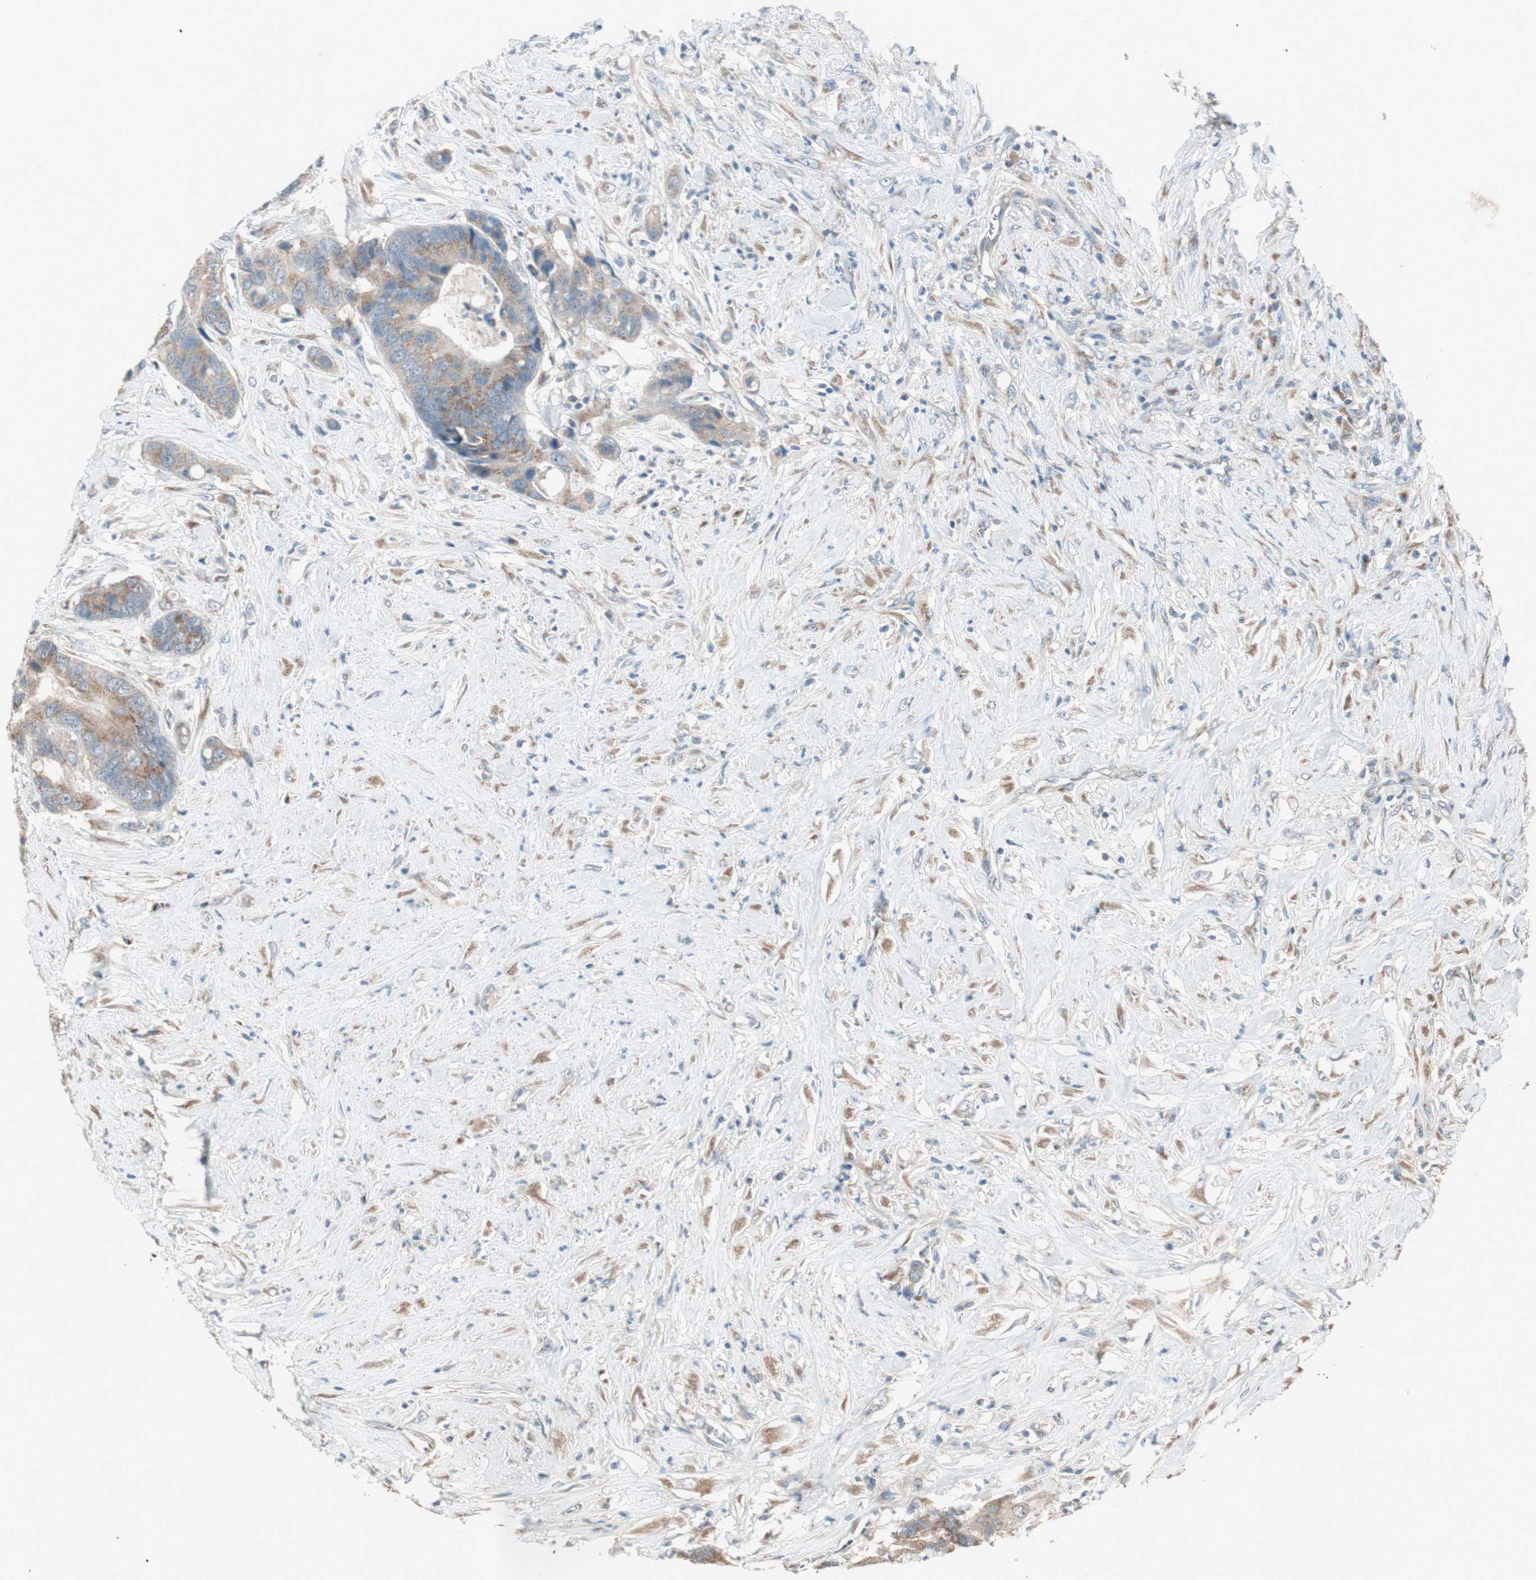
{"staining": {"intensity": "moderate", "quantity": ">75%", "location": "cytoplasmic/membranous"}, "tissue": "colorectal cancer", "cell_type": "Tumor cells", "image_type": "cancer", "snomed": [{"axis": "morphology", "description": "Adenocarcinoma, NOS"}, {"axis": "topography", "description": "Rectum"}], "caption": "Tumor cells demonstrate moderate cytoplasmic/membranous staining in about >75% of cells in colorectal cancer.", "gene": "SEC16A", "patient": {"sex": "male", "age": 55}}